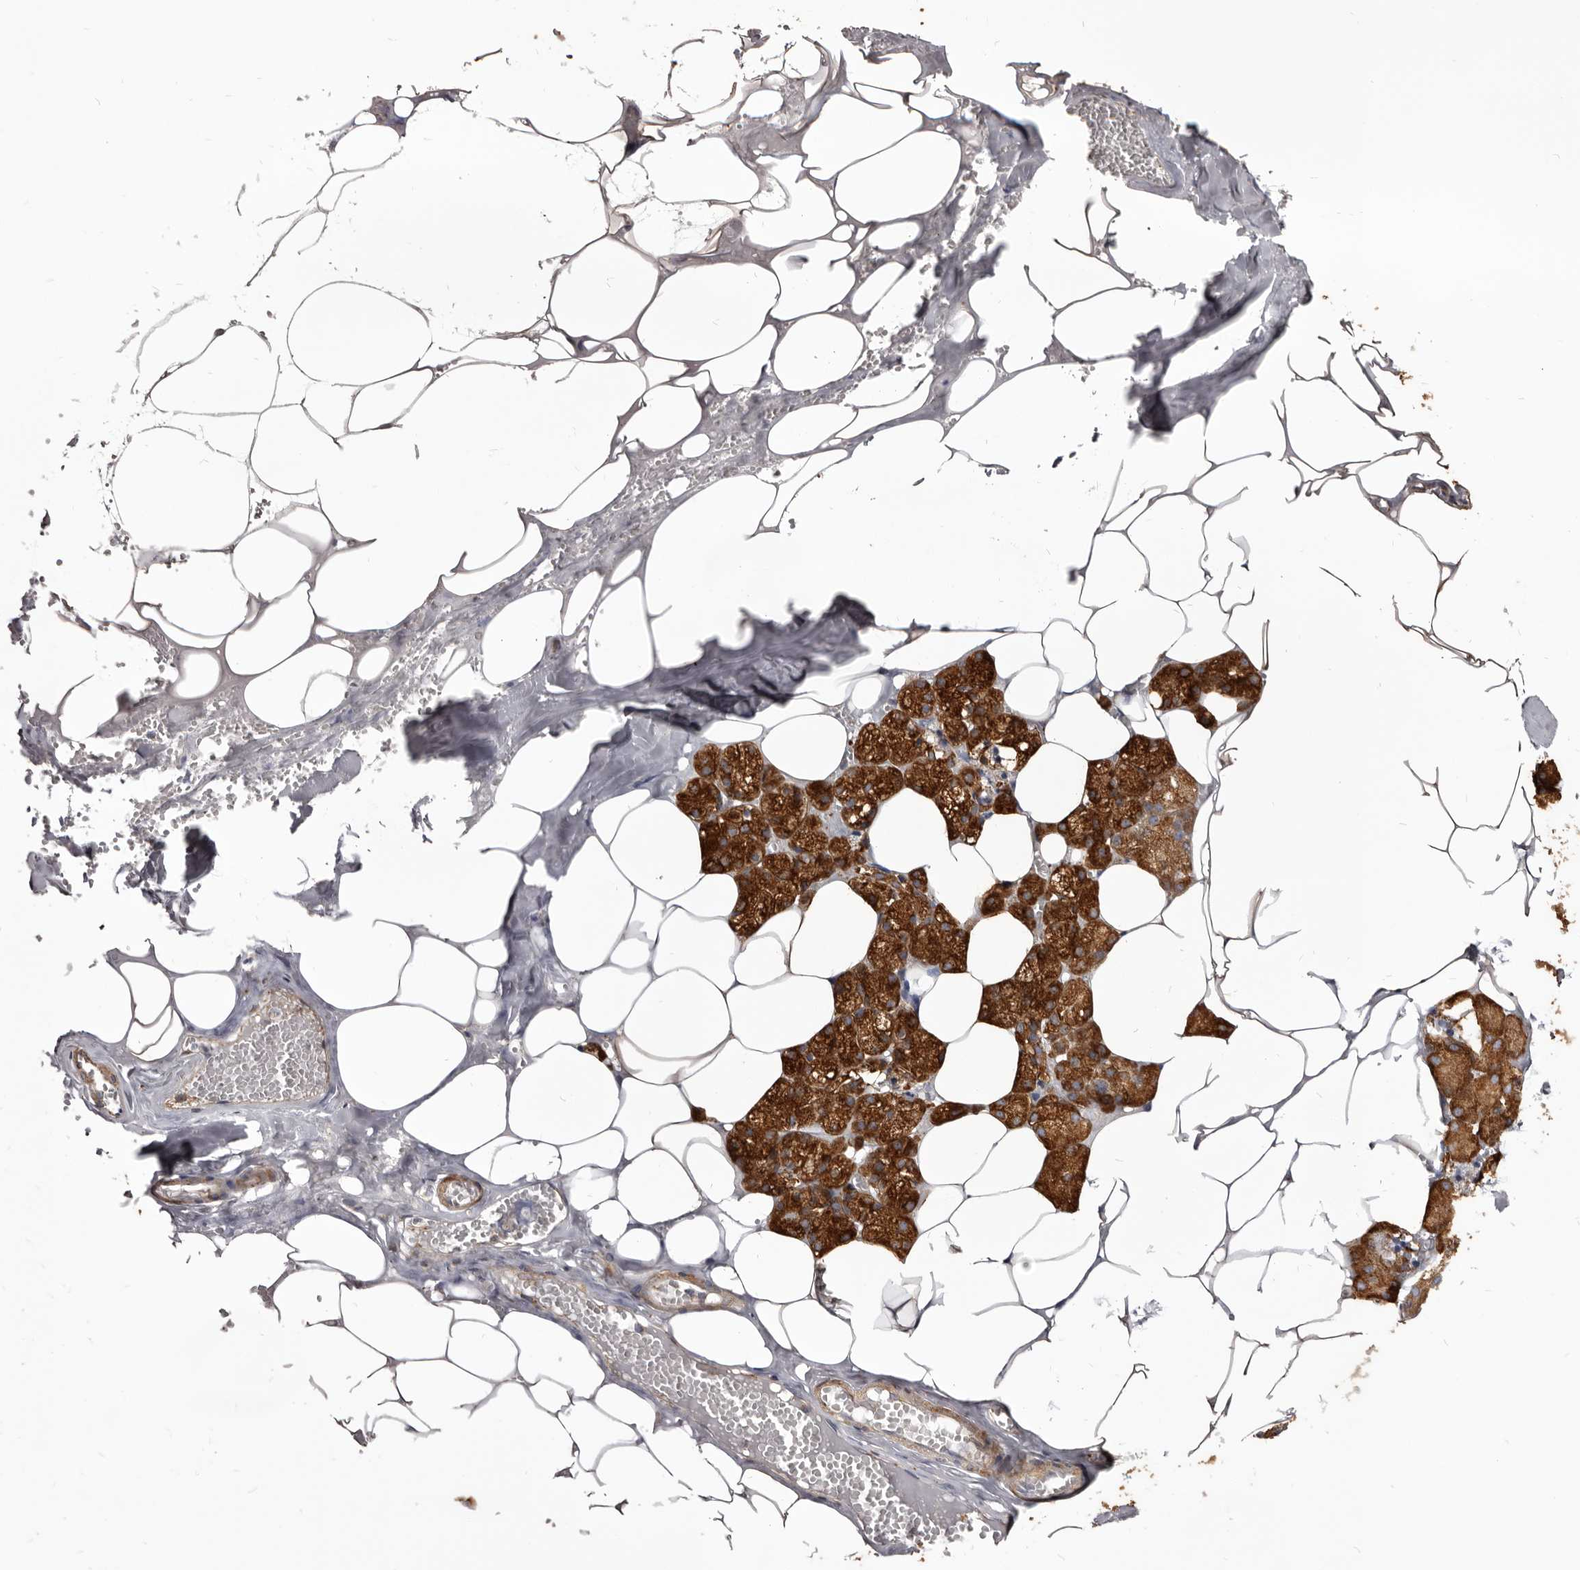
{"staining": {"intensity": "strong", "quantity": "25%-75%", "location": "cytoplasmic/membranous"}, "tissue": "salivary gland", "cell_type": "Glandular cells", "image_type": "normal", "snomed": [{"axis": "morphology", "description": "Normal tissue, NOS"}, {"axis": "topography", "description": "Salivary gland"}], "caption": "Brown immunohistochemical staining in unremarkable human salivary gland displays strong cytoplasmic/membranous expression in about 25%-75% of glandular cells.", "gene": "TPD52", "patient": {"sex": "male", "age": 62}}